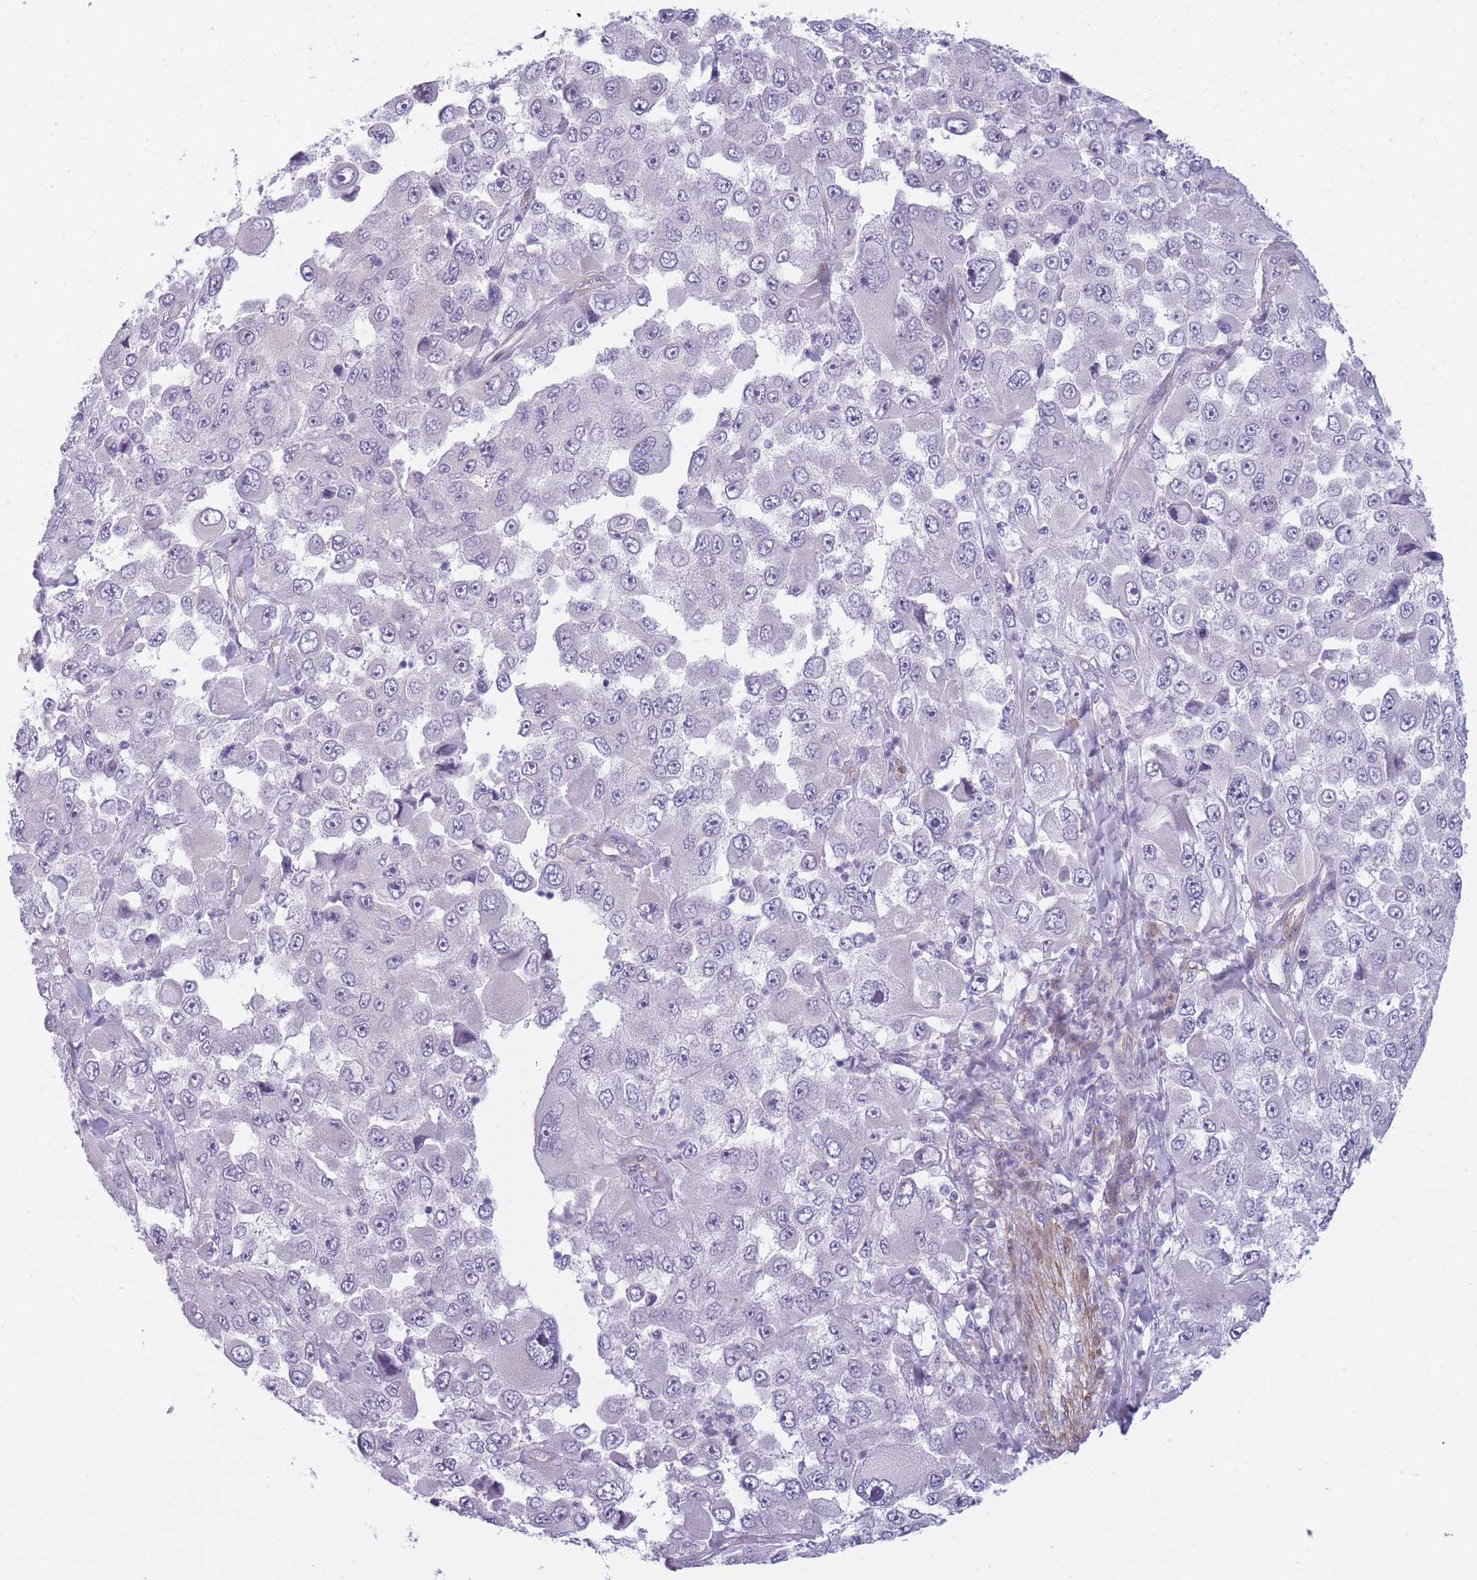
{"staining": {"intensity": "negative", "quantity": "none", "location": "none"}, "tissue": "melanoma", "cell_type": "Tumor cells", "image_type": "cancer", "snomed": [{"axis": "morphology", "description": "Malignant melanoma, Metastatic site"}, {"axis": "topography", "description": "Lymph node"}], "caption": "Immunohistochemistry (IHC) of malignant melanoma (metastatic site) displays no expression in tumor cells. The staining is performed using DAB (3,3'-diaminobenzidine) brown chromogen with nuclei counter-stained in using hematoxylin.", "gene": "OR6B3", "patient": {"sex": "male", "age": 62}}